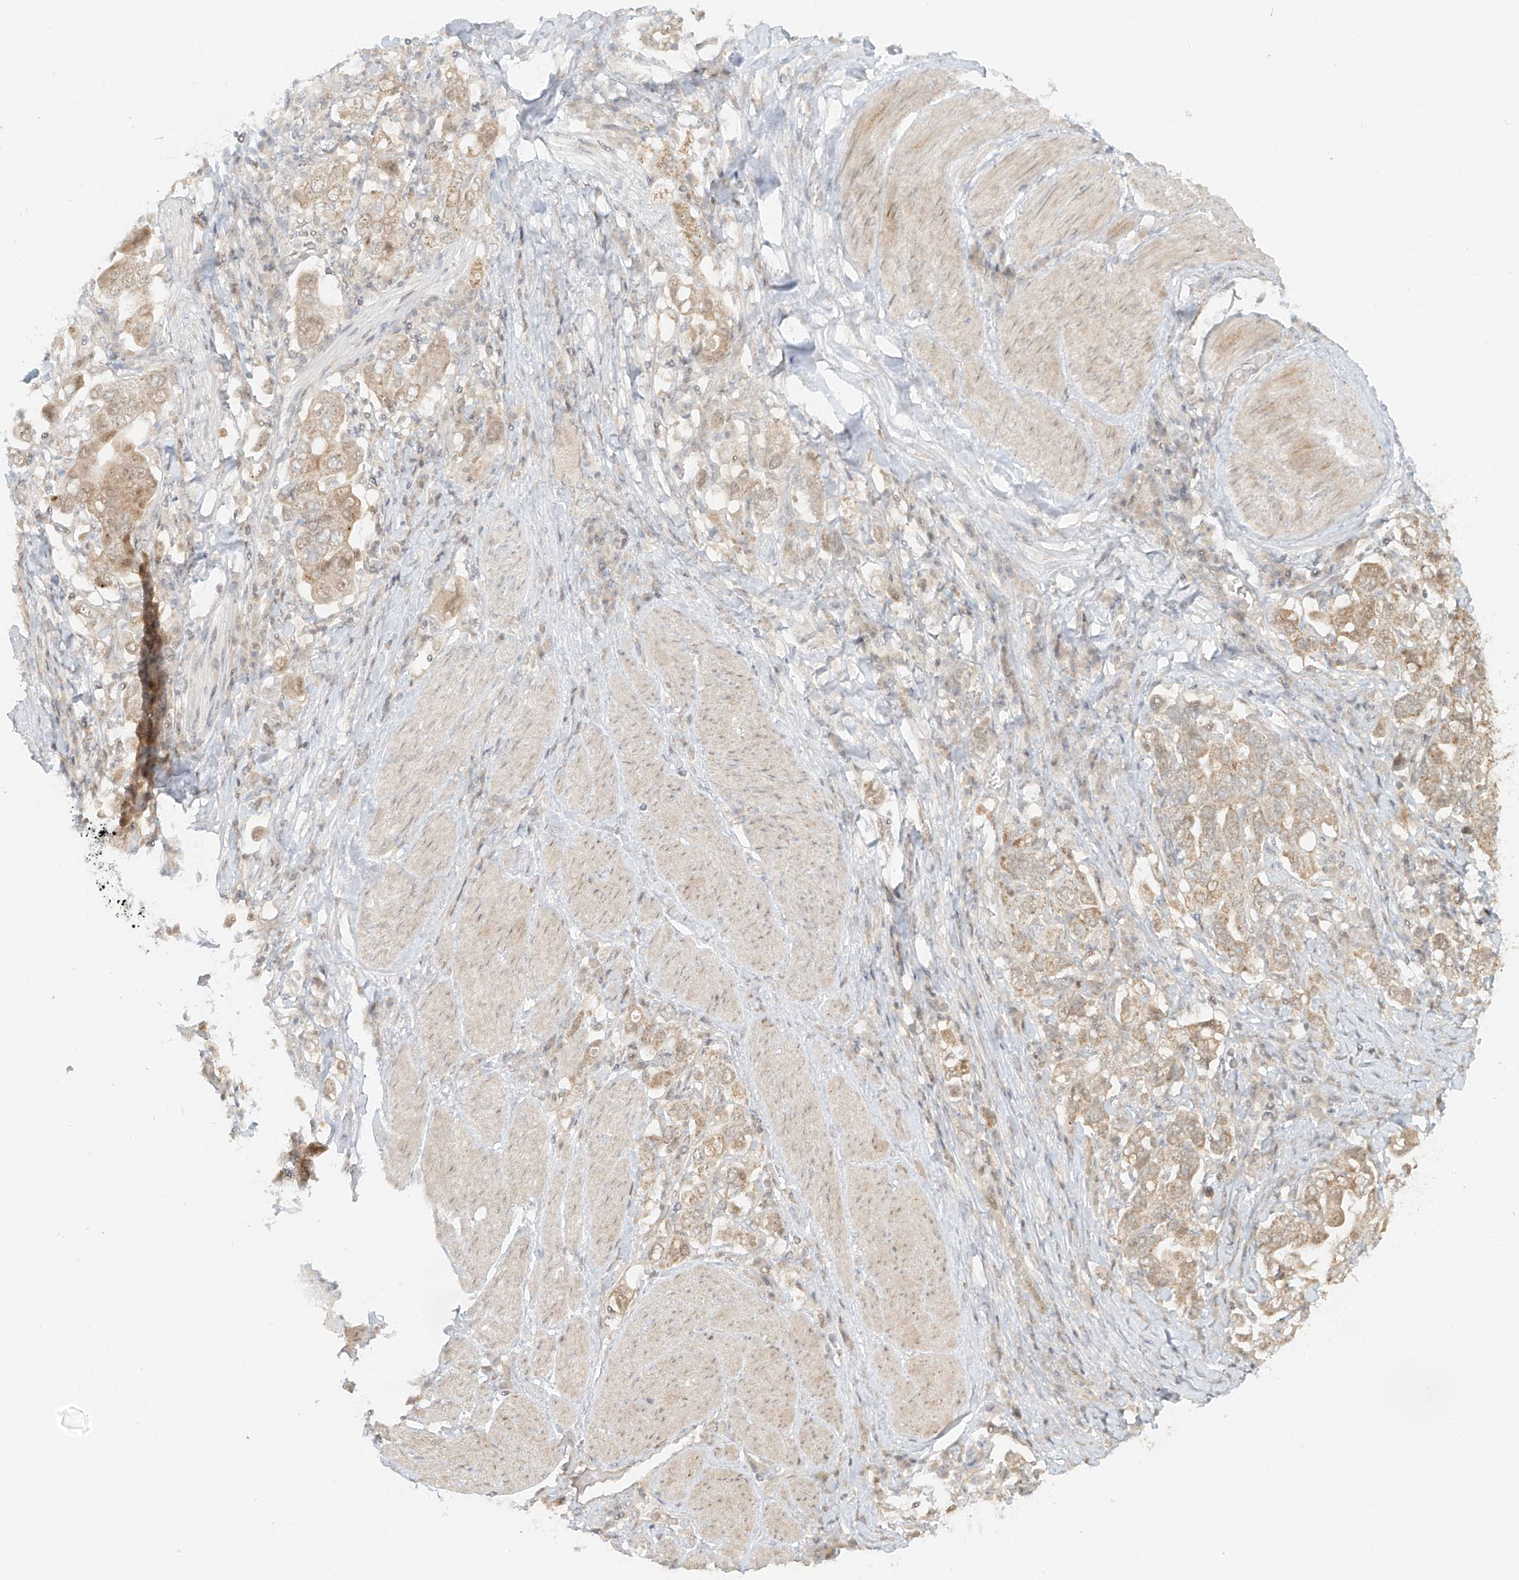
{"staining": {"intensity": "weak", "quantity": ">75%", "location": "cytoplasmic/membranous"}, "tissue": "stomach cancer", "cell_type": "Tumor cells", "image_type": "cancer", "snomed": [{"axis": "morphology", "description": "Adenocarcinoma, NOS"}, {"axis": "topography", "description": "Stomach, upper"}], "caption": "Immunohistochemistry micrograph of neoplastic tissue: human stomach cancer (adenocarcinoma) stained using IHC exhibits low levels of weak protein expression localized specifically in the cytoplasmic/membranous of tumor cells, appearing as a cytoplasmic/membranous brown color.", "gene": "MIPEP", "patient": {"sex": "male", "age": 62}}